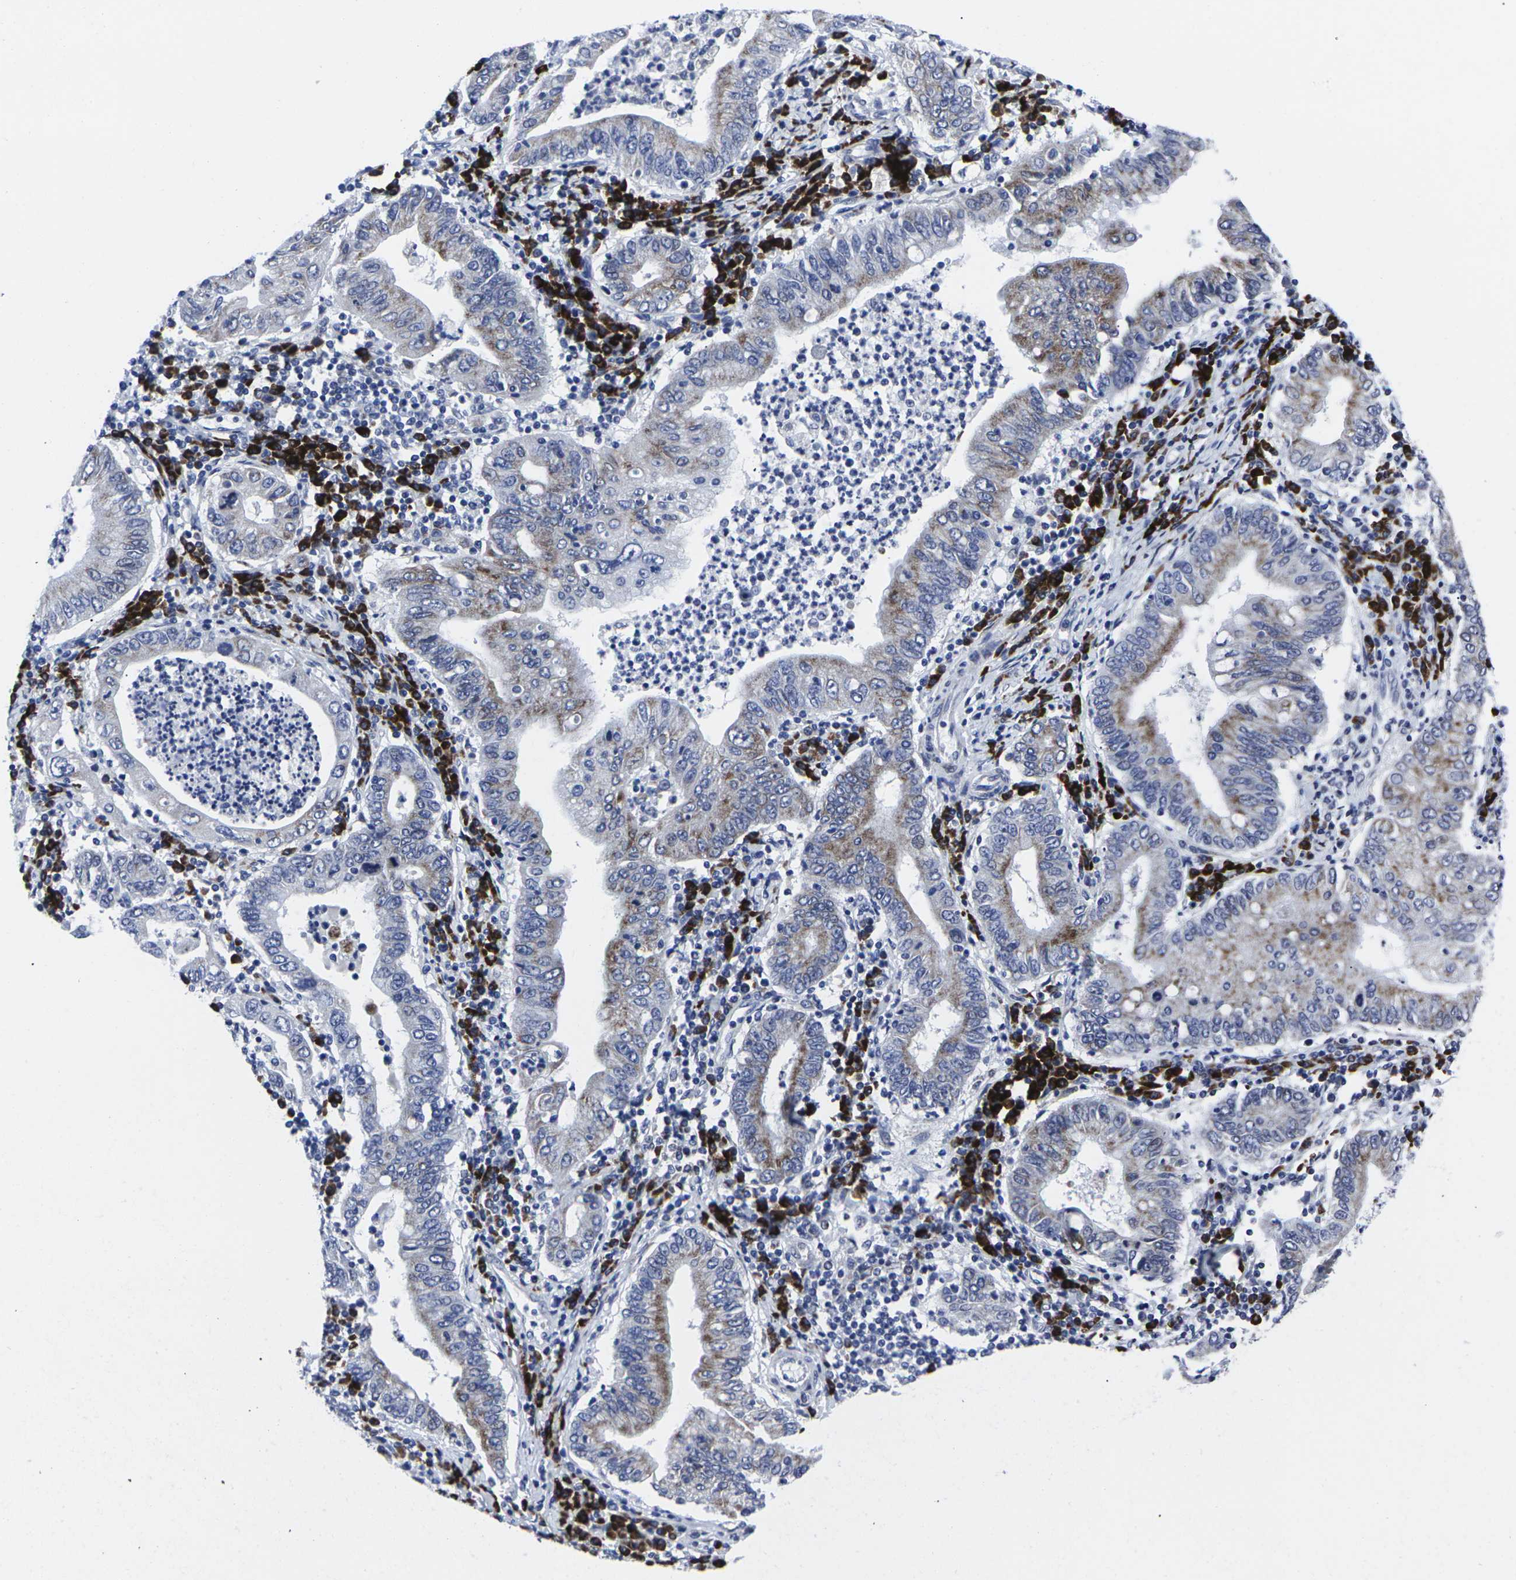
{"staining": {"intensity": "moderate", "quantity": "25%-75%", "location": "cytoplasmic/membranous"}, "tissue": "stomach cancer", "cell_type": "Tumor cells", "image_type": "cancer", "snomed": [{"axis": "morphology", "description": "Normal tissue, NOS"}, {"axis": "morphology", "description": "Adenocarcinoma, NOS"}, {"axis": "topography", "description": "Esophagus"}, {"axis": "topography", "description": "Stomach, upper"}, {"axis": "topography", "description": "Peripheral nerve tissue"}], "caption": "This is a photomicrograph of immunohistochemistry staining of stomach cancer, which shows moderate staining in the cytoplasmic/membranous of tumor cells.", "gene": "RPN1", "patient": {"sex": "male", "age": 62}}